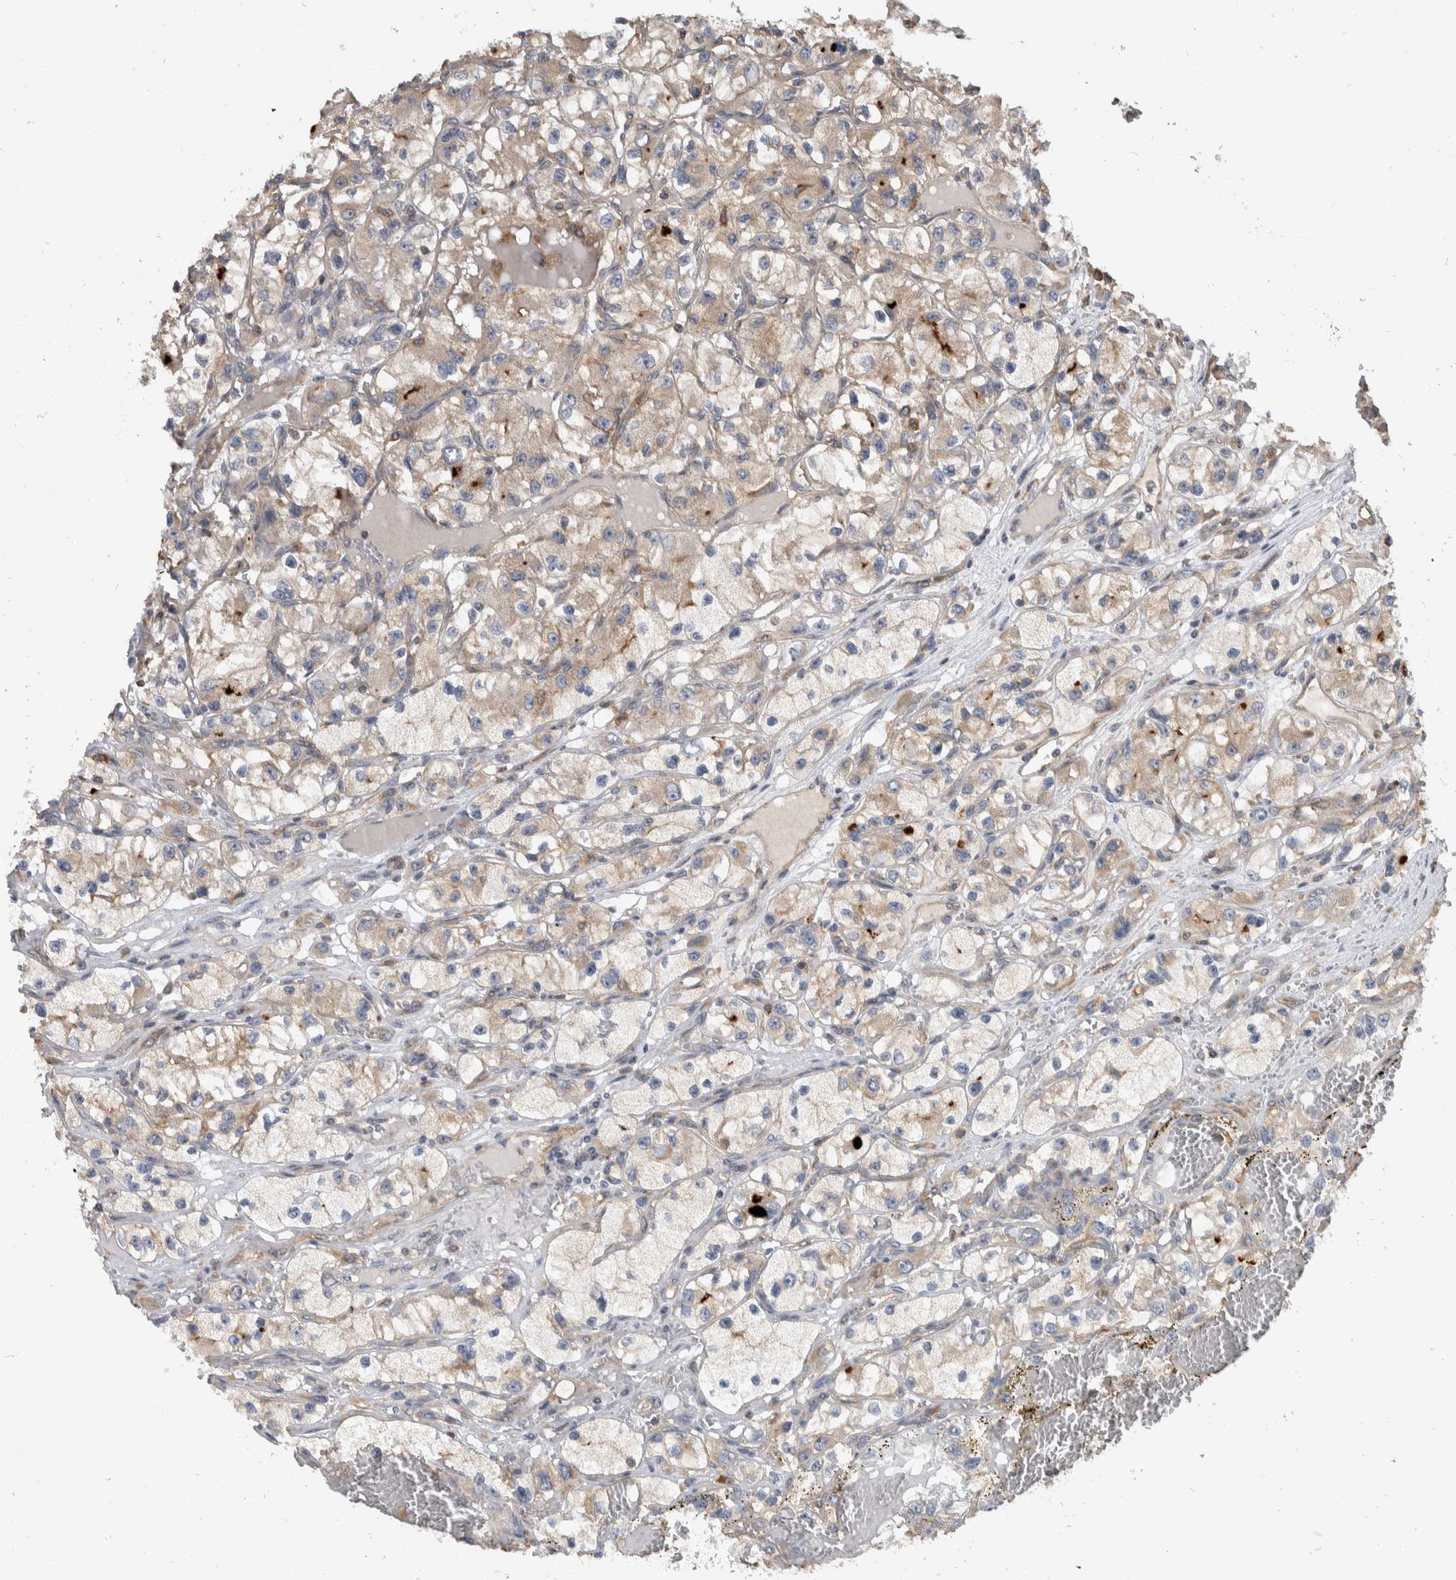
{"staining": {"intensity": "weak", "quantity": "25%-75%", "location": "cytoplasmic/membranous"}, "tissue": "renal cancer", "cell_type": "Tumor cells", "image_type": "cancer", "snomed": [{"axis": "morphology", "description": "Adenocarcinoma, NOS"}, {"axis": "topography", "description": "Kidney"}], "caption": "Tumor cells demonstrate low levels of weak cytoplasmic/membranous positivity in about 25%-75% of cells in renal cancer.", "gene": "SDCBP", "patient": {"sex": "female", "age": 57}}